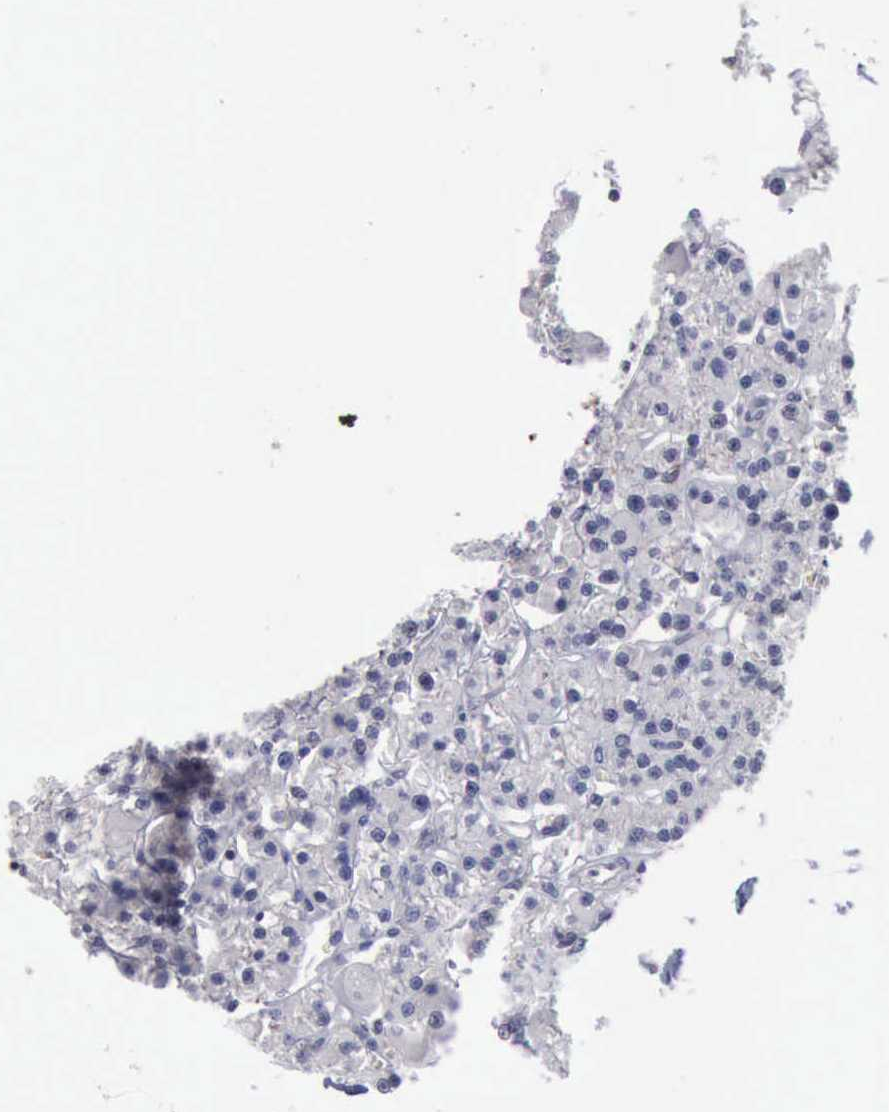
{"staining": {"intensity": "weak", "quantity": "<25%", "location": "cytoplasmic/membranous"}, "tissue": "parathyroid gland", "cell_type": "Glandular cells", "image_type": "normal", "snomed": [{"axis": "morphology", "description": "Normal tissue, NOS"}, {"axis": "topography", "description": "Parathyroid gland"}], "caption": "This image is of normal parathyroid gland stained with IHC to label a protein in brown with the nuclei are counter-stained blue. There is no staining in glandular cells.", "gene": "STAT1", "patient": {"sex": "female", "age": 58}}